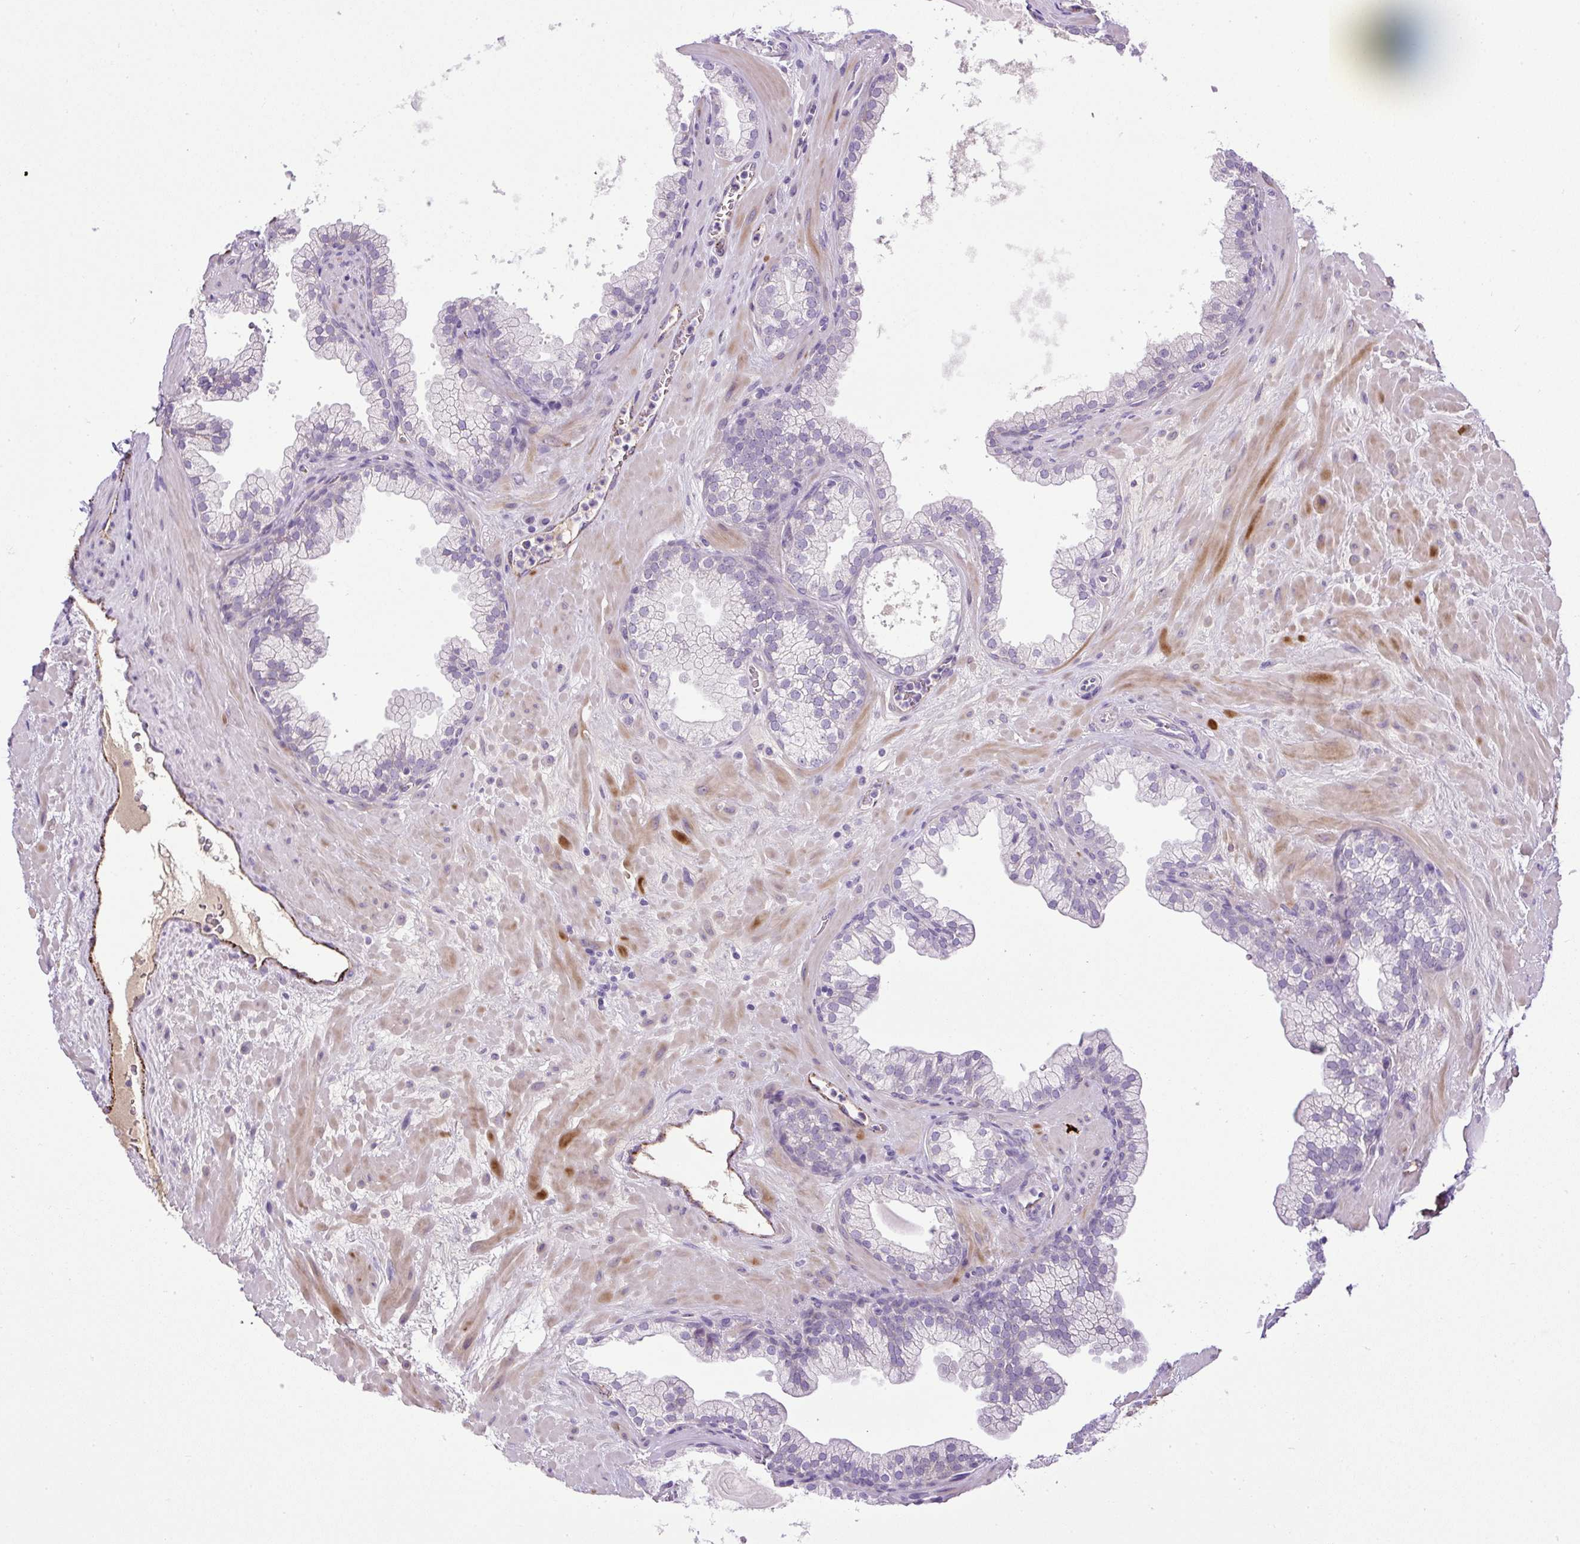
{"staining": {"intensity": "negative", "quantity": "none", "location": "none"}, "tissue": "prostate", "cell_type": "Glandular cells", "image_type": "normal", "snomed": [{"axis": "morphology", "description": "Normal tissue, NOS"}, {"axis": "topography", "description": "Prostate"}, {"axis": "topography", "description": "Peripheral nerve tissue"}], "caption": "Glandular cells are negative for protein expression in unremarkable human prostate. (Brightfield microscopy of DAB (3,3'-diaminobenzidine) immunohistochemistry at high magnification).", "gene": "LEFTY1", "patient": {"sex": "male", "age": 61}}